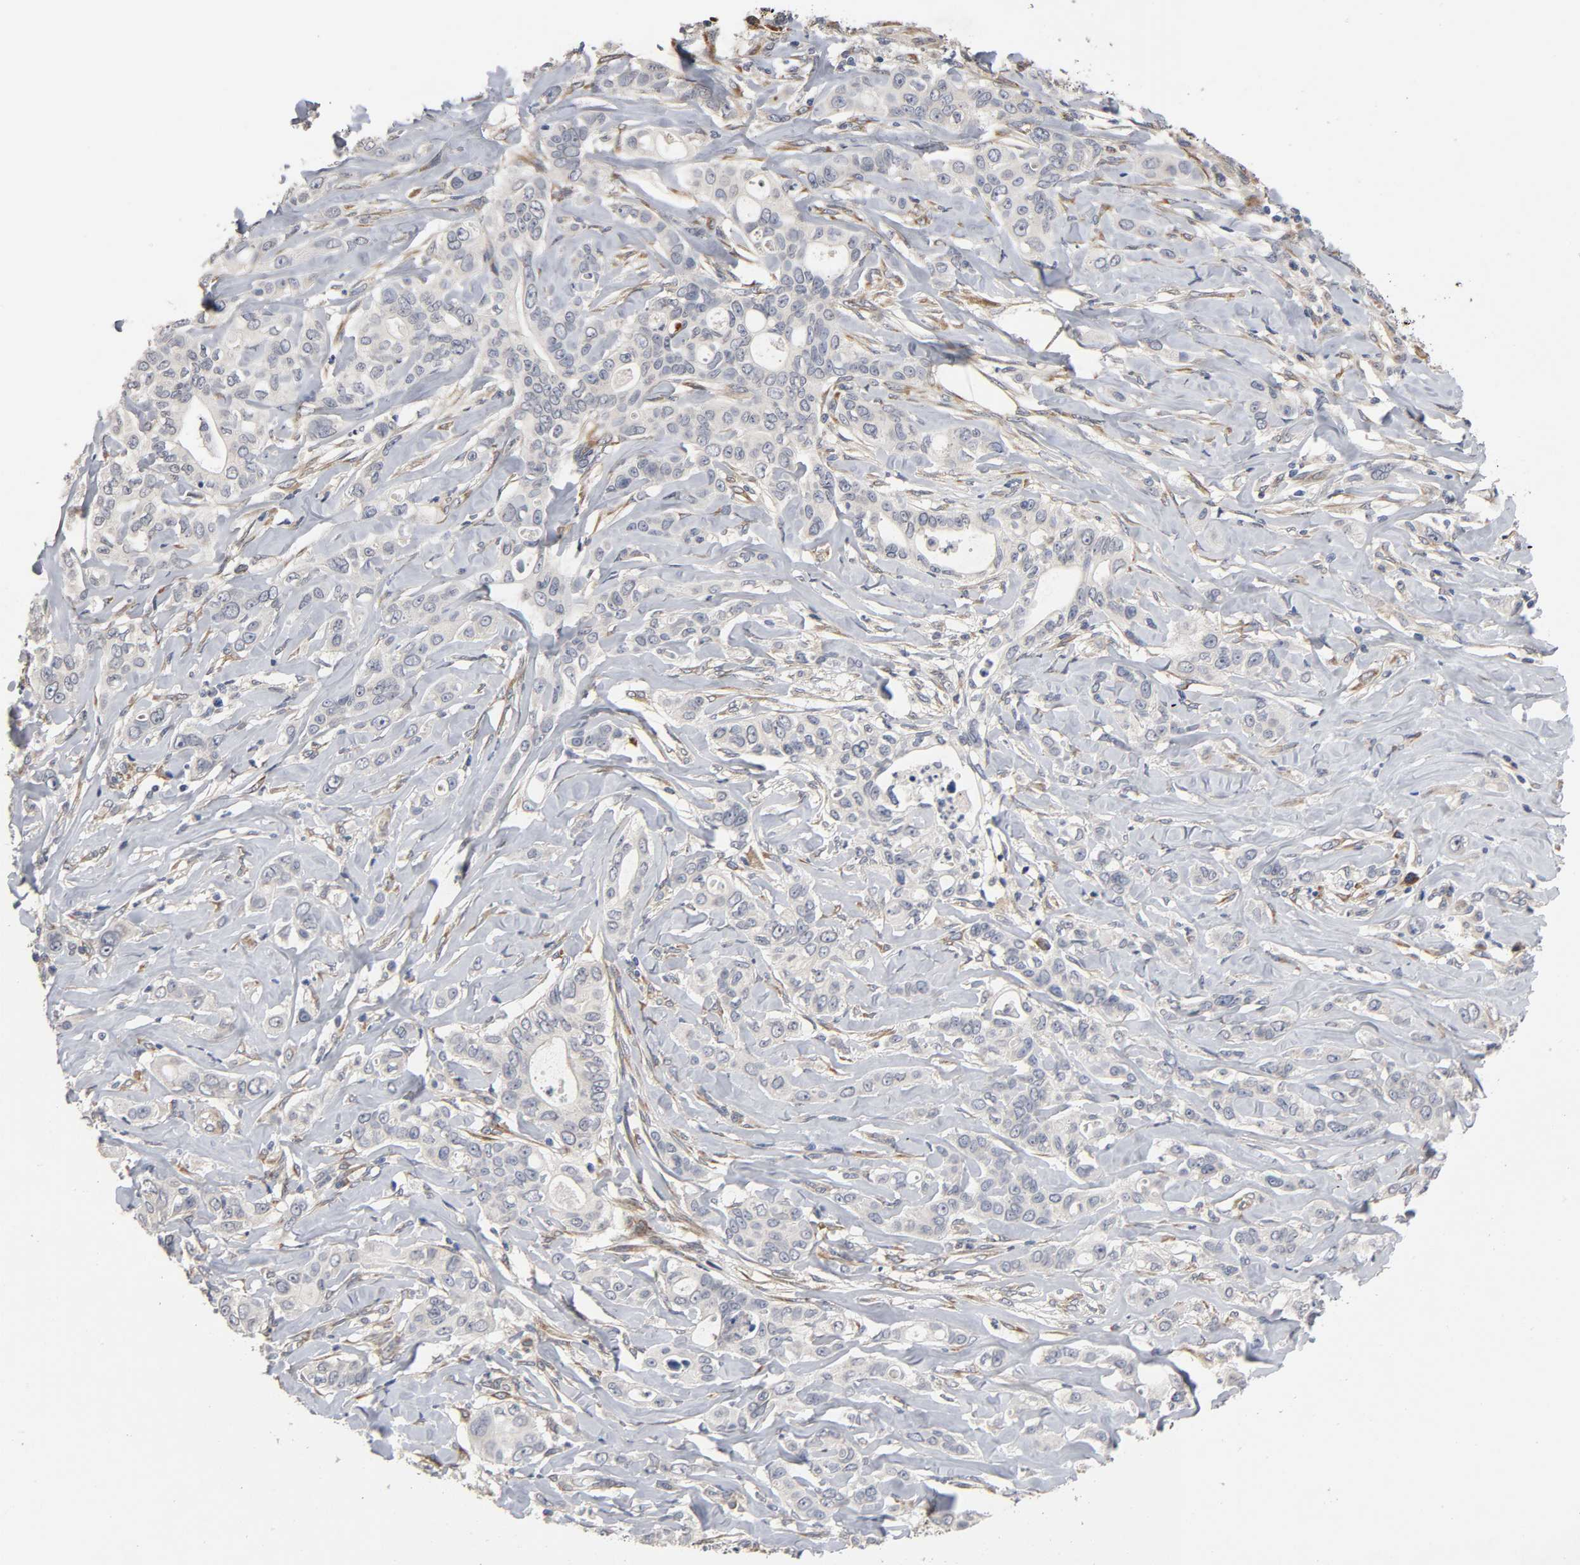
{"staining": {"intensity": "negative", "quantity": "none", "location": "none"}, "tissue": "liver cancer", "cell_type": "Tumor cells", "image_type": "cancer", "snomed": [{"axis": "morphology", "description": "Cholangiocarcinoma"}, {"axis": "topography", "description": "Liver"}], "caption": "Tumor cells are negative for protein expression in human liver cholangiocarcinoma.", "gene": "HDLBP", "patient": {"sex": "female", "age": 67}}